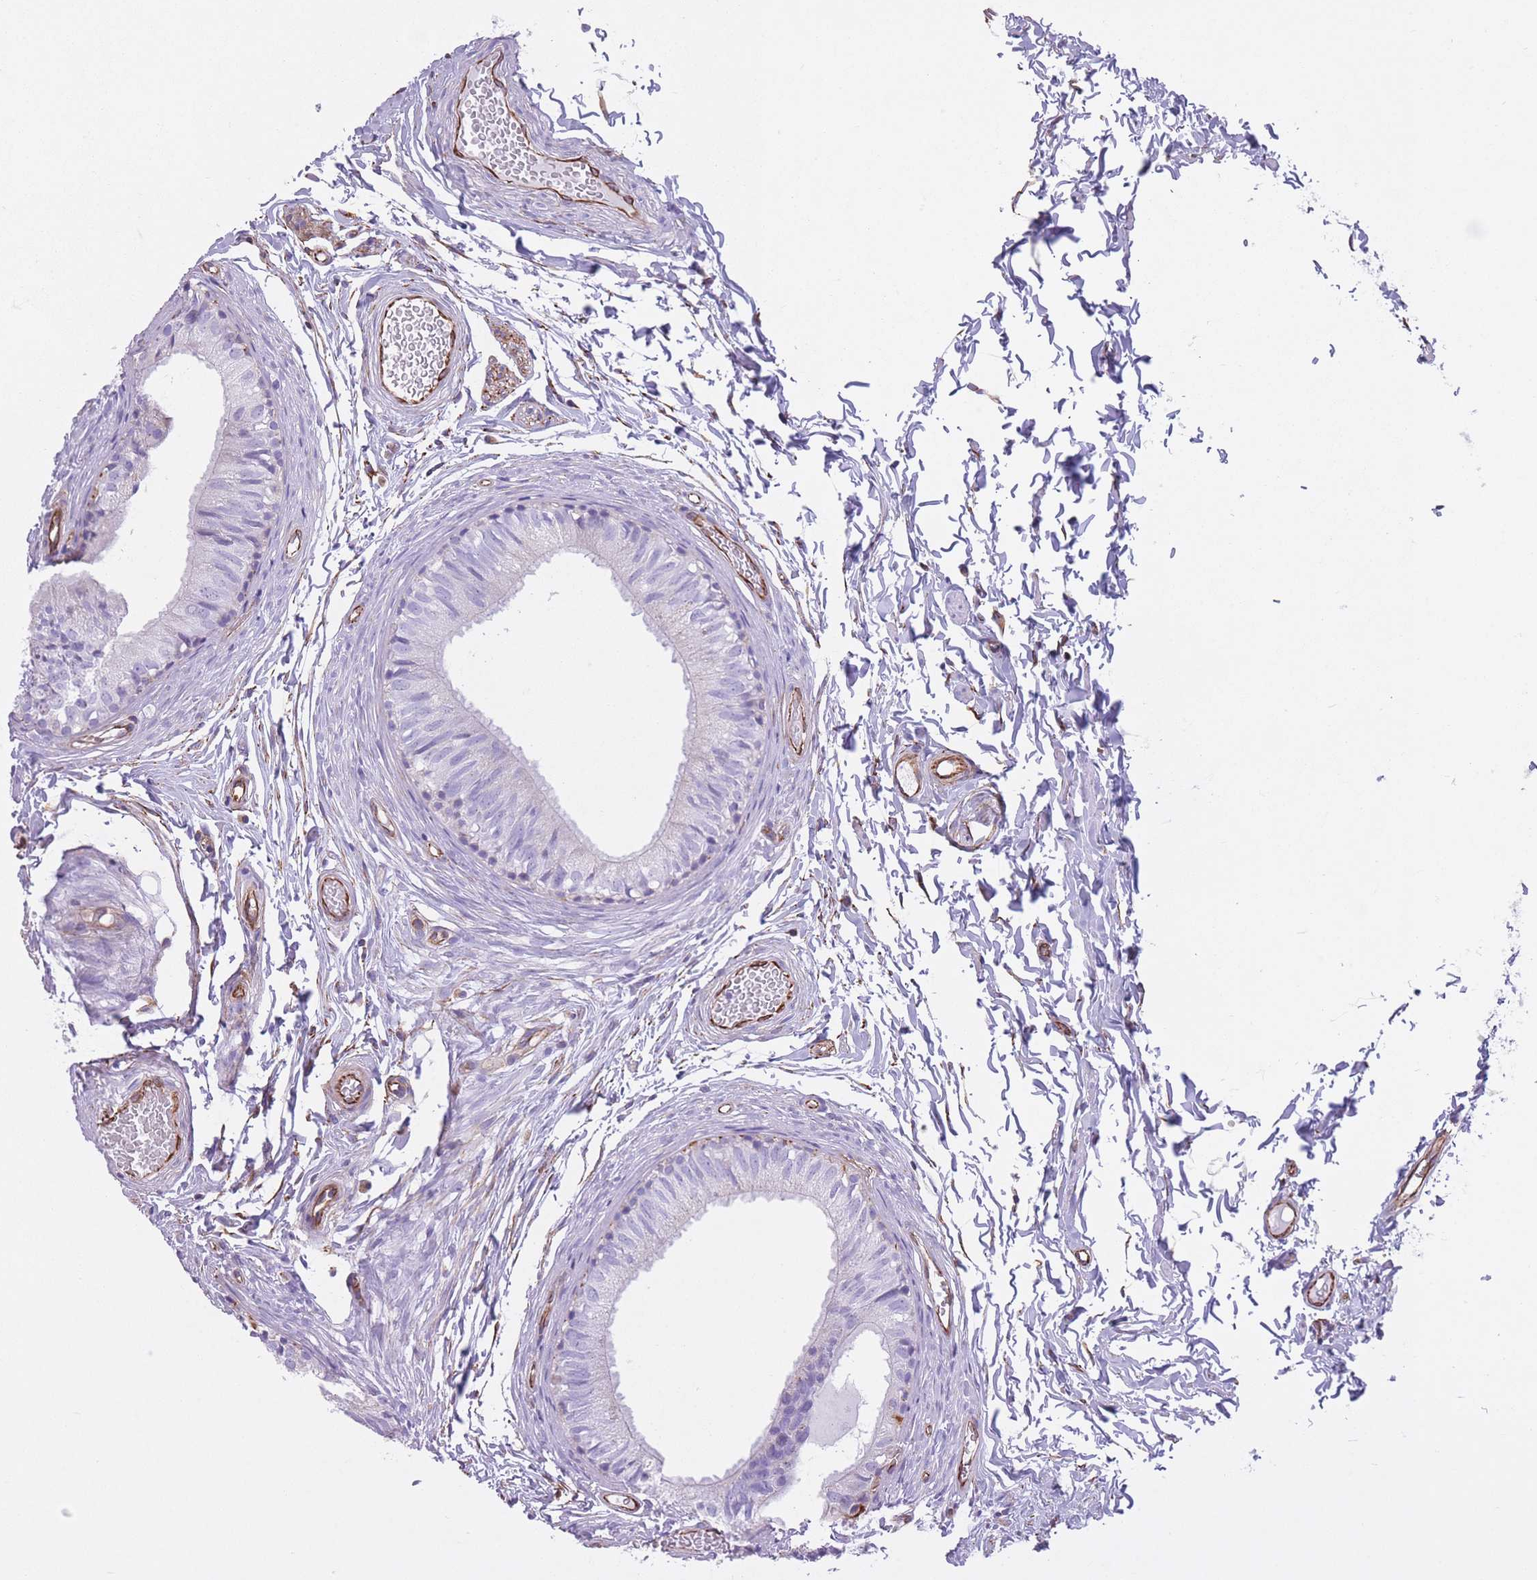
{"staining": {"intensity": "strong", "quantity": "<25%", "location": "cytoplasmic/membranous"}, "tissue": "epididymis", "cell_type": "Glandular cells", "image_type": "normal", "snomed": [{"axis": "morphology", "description": "Normal tissue, NOS"}, {"axis": "topography", "description": "Epididymis"}], "caption": "Immunohistochemical staining of unremarkable human epididymis displays strong cytoplasmic/membranous protein positivity in approximately <25% of glandular cells. (Stains: DAB in brown, nuclei in blue, Microscopy: brightfield microscopy at high magnification).", "gene": "ATP5MF", "patient": {"sex": "male", "age": 37}}